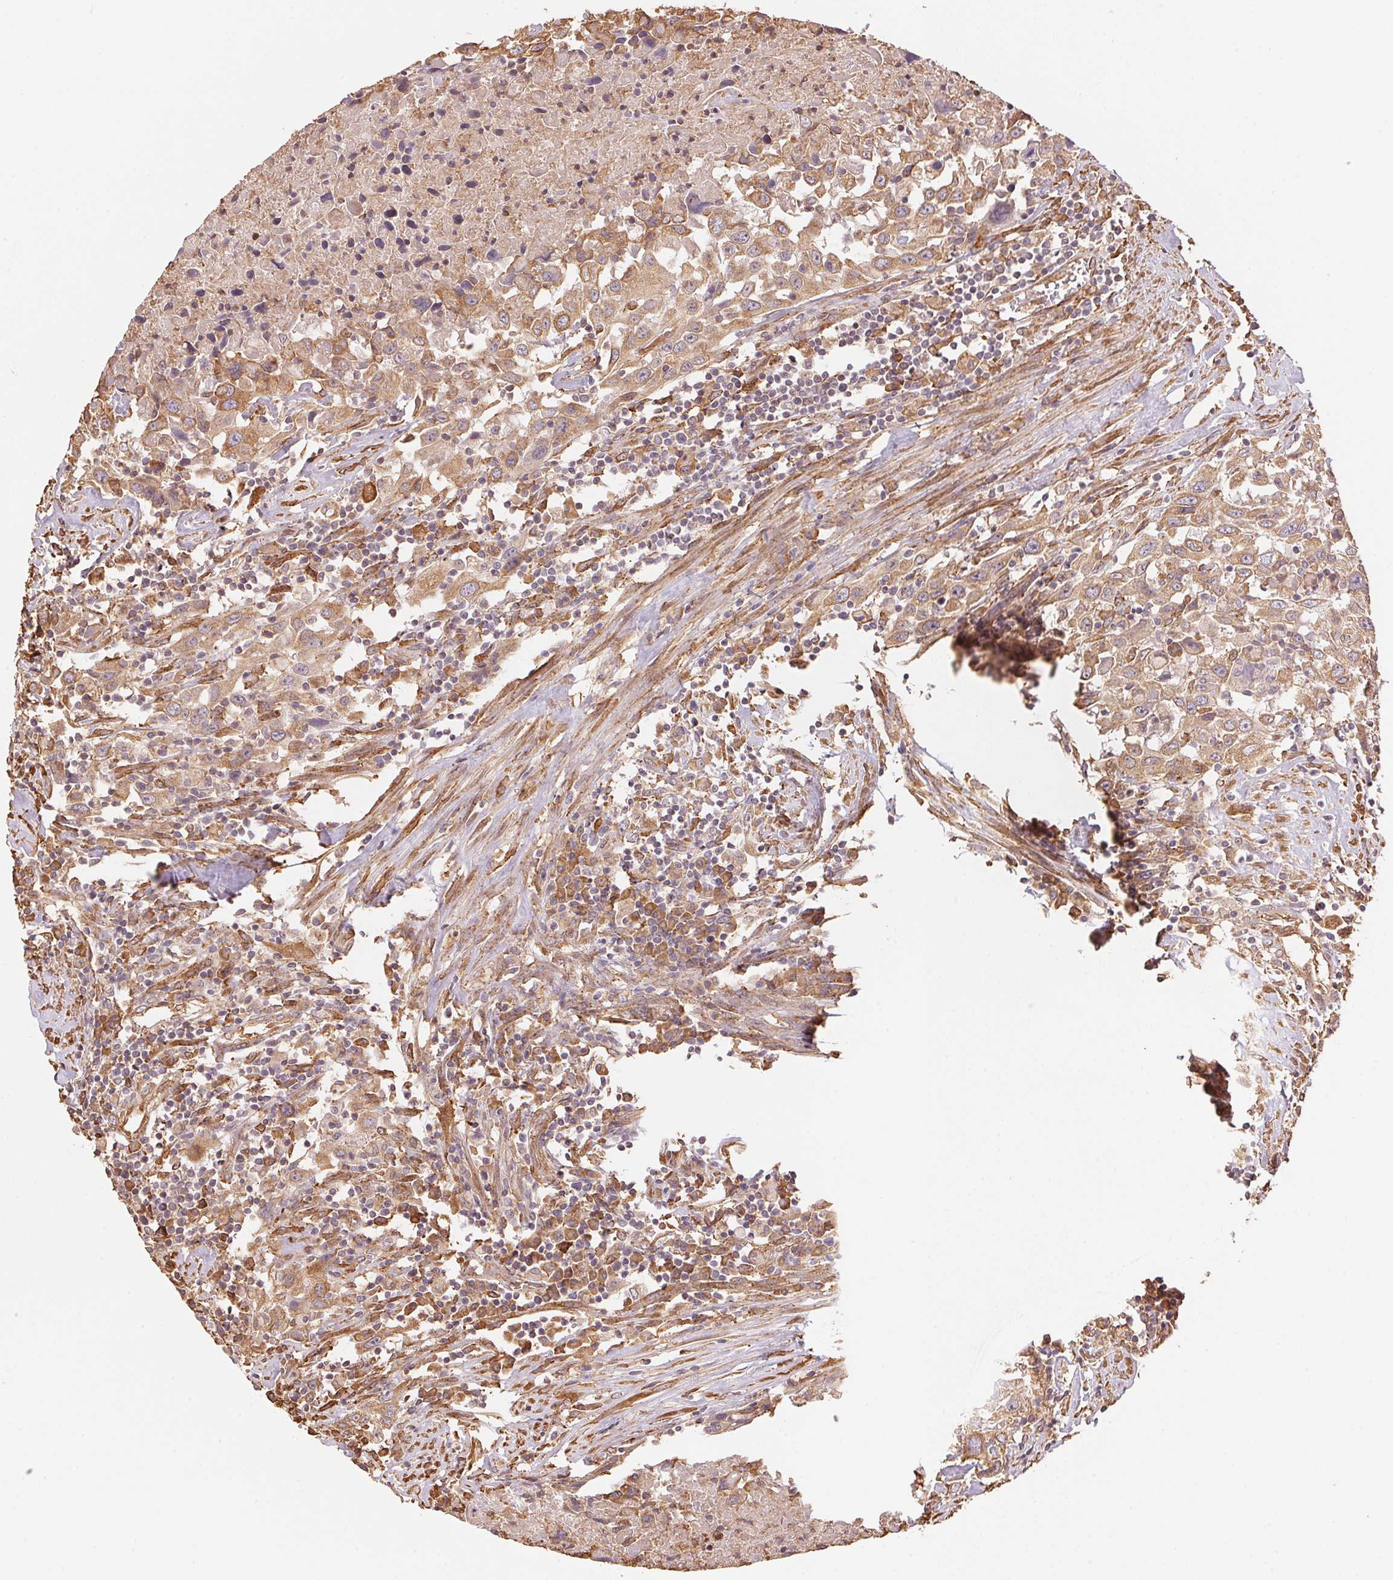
{"staining": {"intensity": "moderate", "quantity": ">75%", "location": "cytoplasmic/membranous"}, "tissue": "urothelial cancer", "cell_type": "Tumor cells", "image_type": "cancer", "snomed": [{"axis": "morphology", "description": "Urothelial carcinoma, High grade"}, {"axis": "topography", "description": "Urinary bladder"}], "caption": "Immunohistochemical staining of human urothelial carcinoma (high-grade) shows moderate cytoplasmic/membranous protein positivity in approximately >75% of tumor cells.", "gene": "C6orf163", "patient": {"sex": "male", "age": 61}}